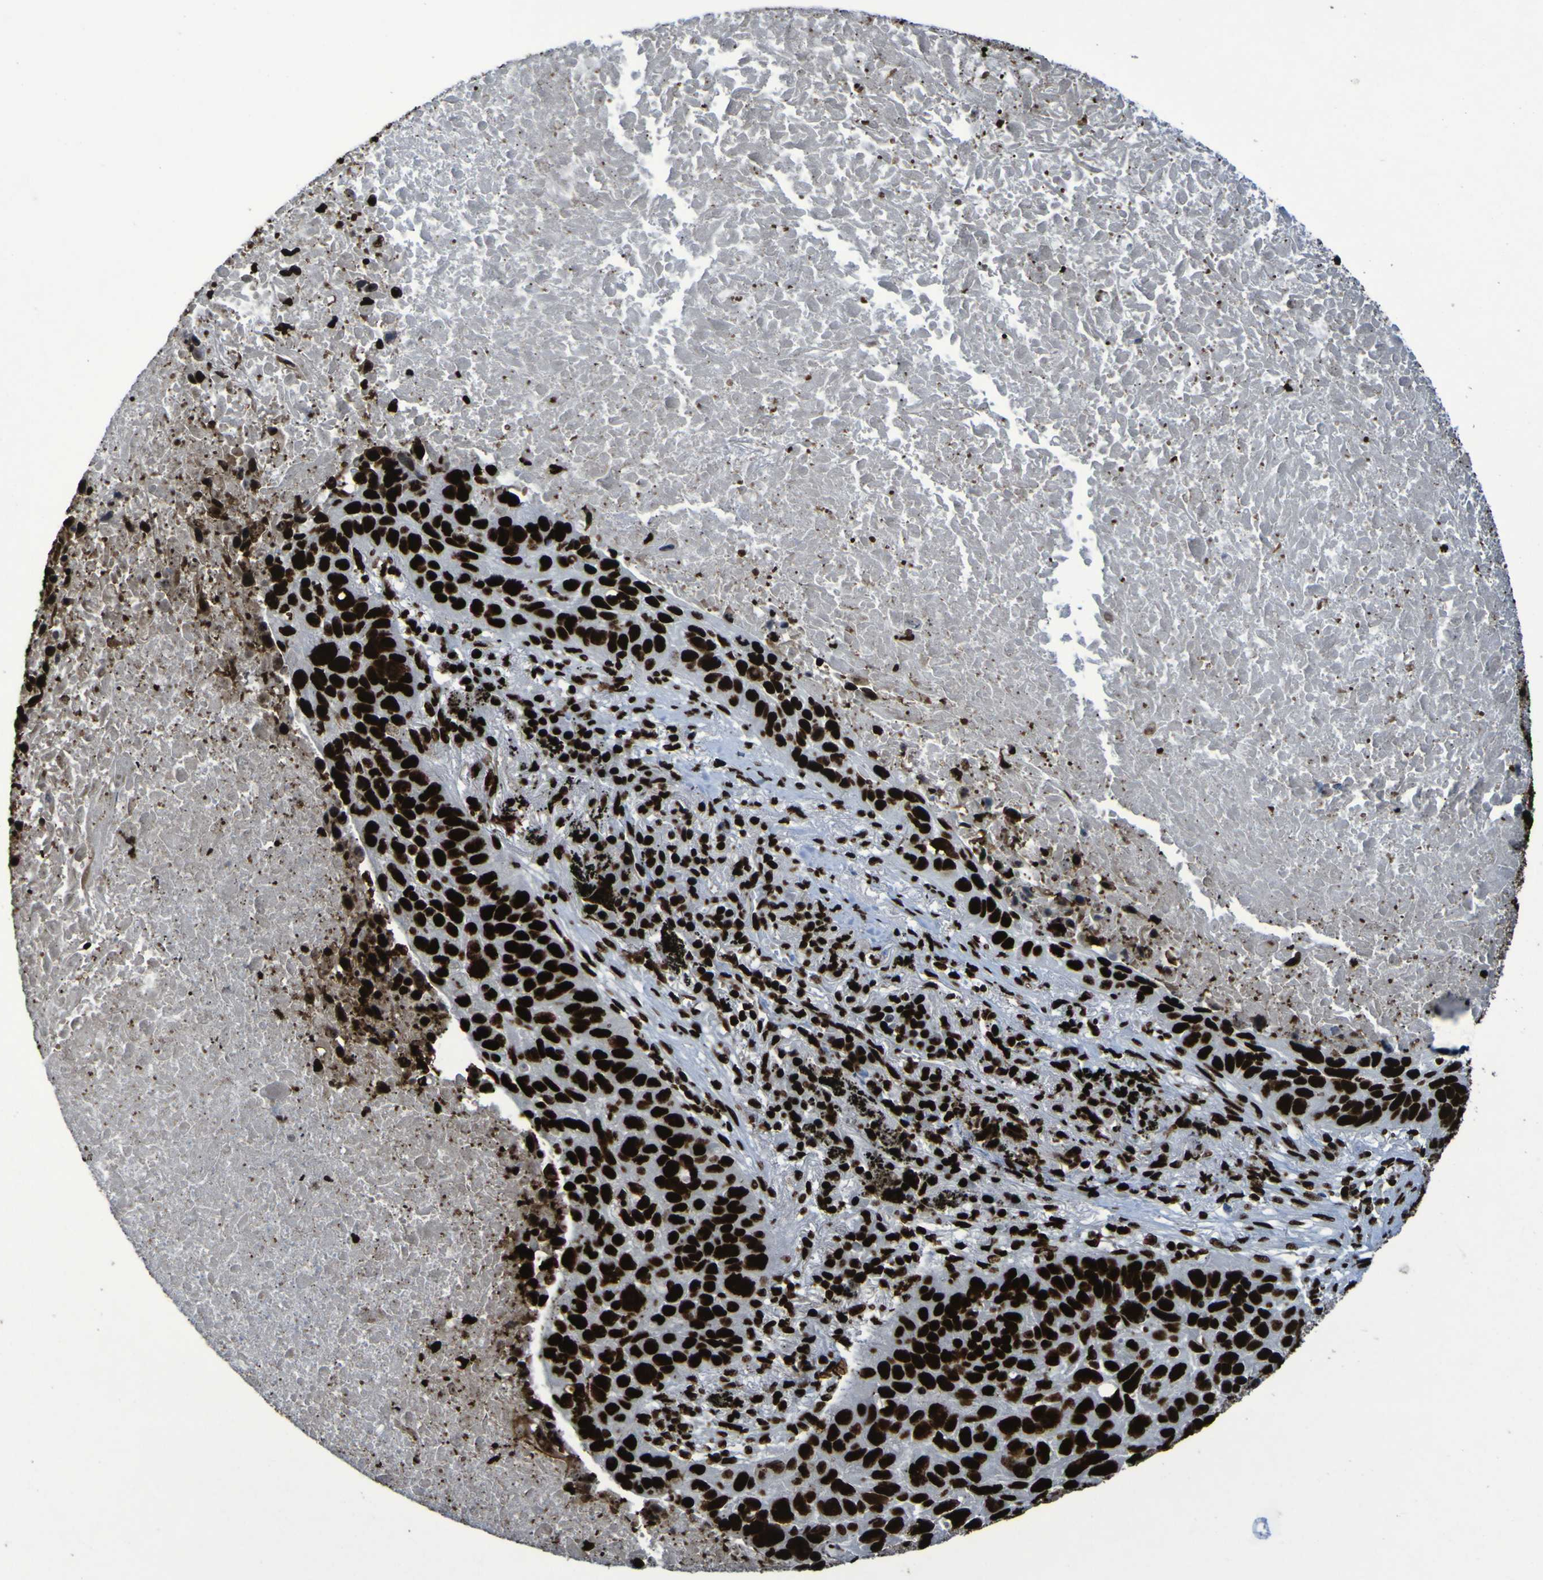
{"staining": {"intensity": "strong", "quantity": ">75%", "location": "nuclear"}, "tissue": "lung cancer", "cell_type": "Tumor cells", "image_type": "cancer", "snomed": [{"axis": "morphology", "description": "Squamous cell carcinoma, NOS"}, {"axis": "topography", "description": "Lung"}], "caption": "Immunohistochemistry histopathology image of neoplastic tissue: human lung cancer stained using IHC shows high levels of strong protein expression localized specifically in the nuclear of tumor cells, appearing as a nuclear brown color.", "gene": "NPM1", "patient": {"sex": "male", "age": 57}}